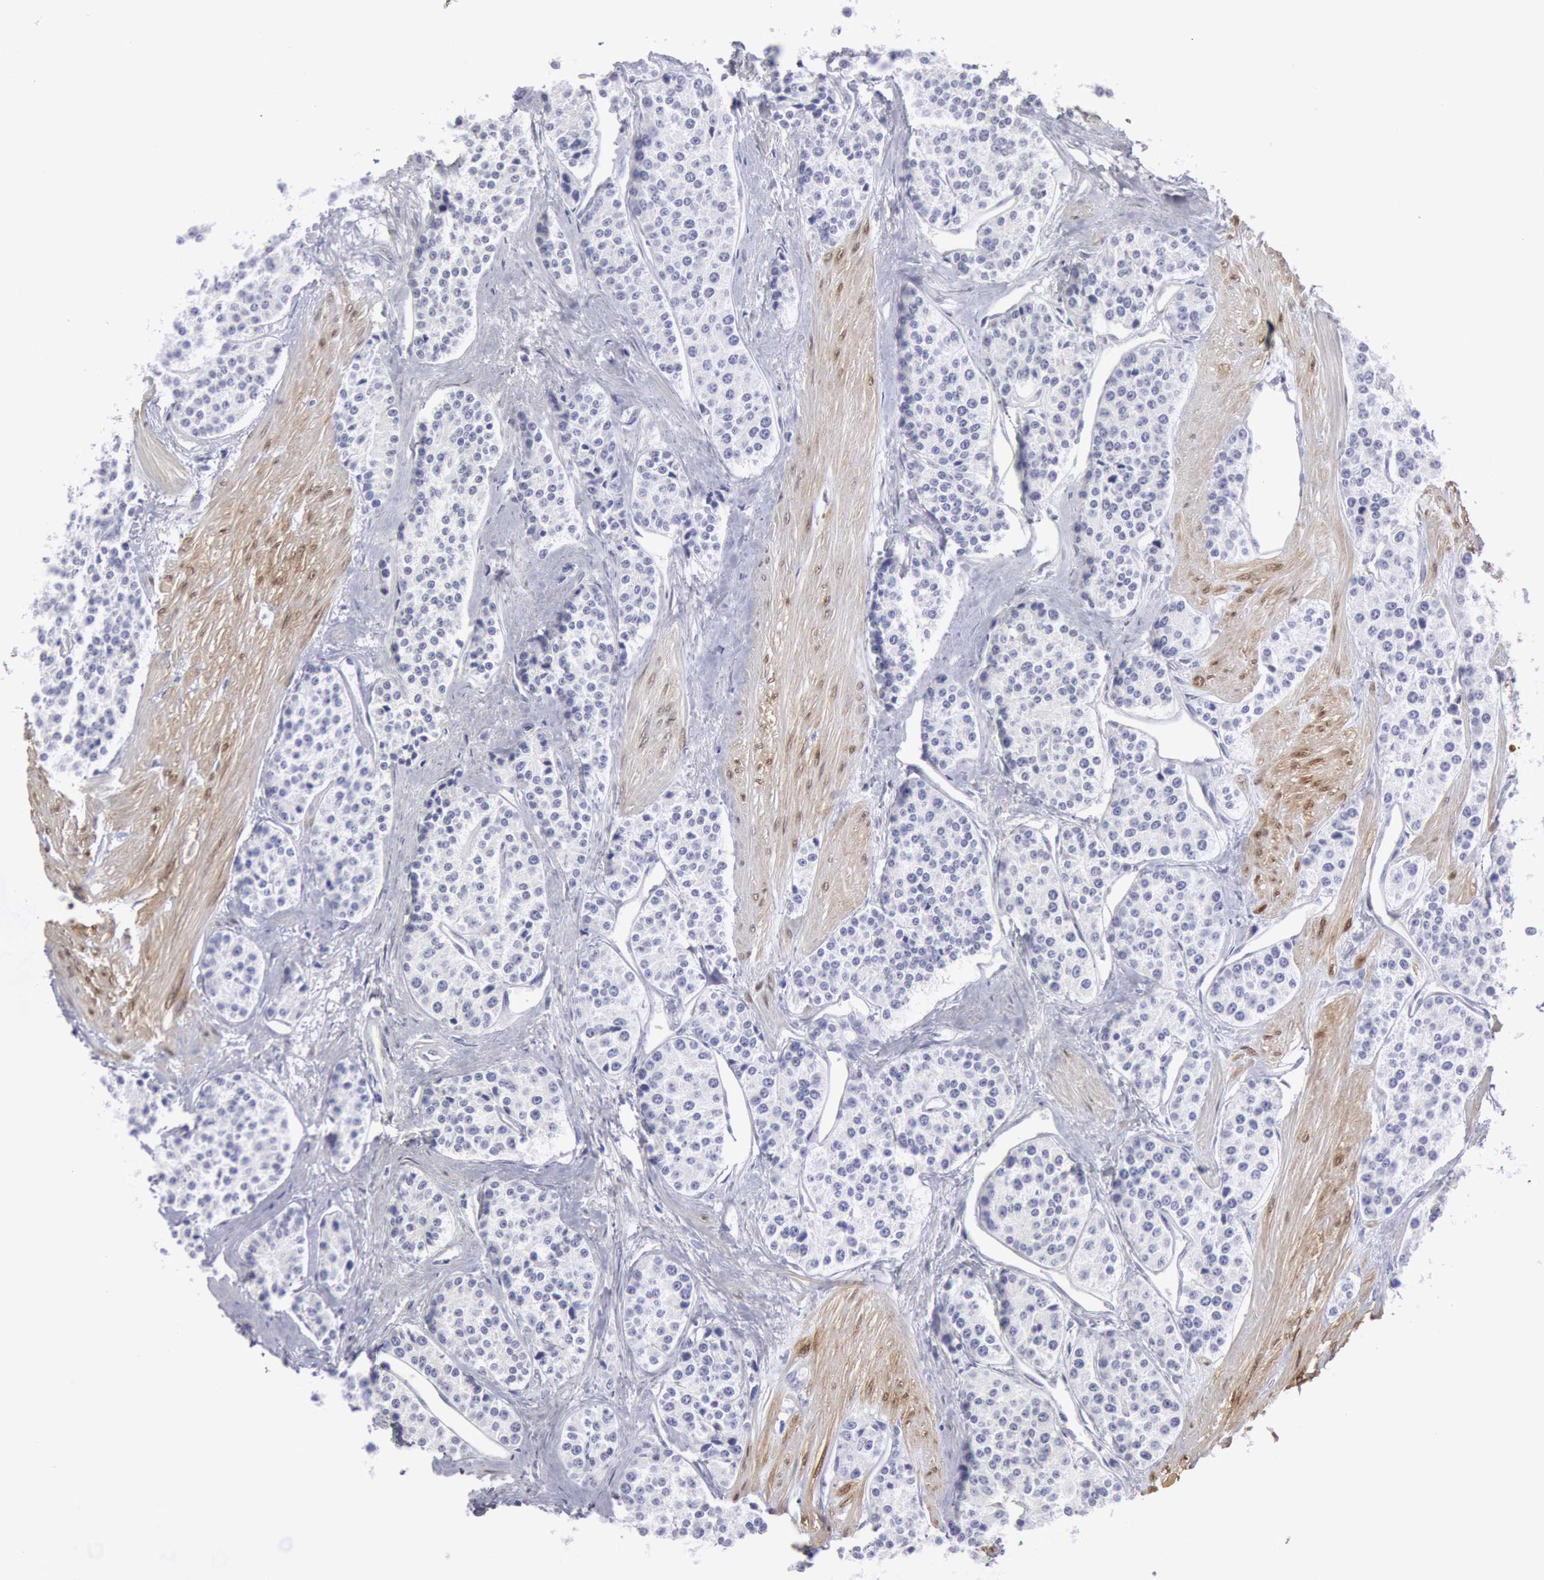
{"staining": {"intensity": "negative", "quantity": "none", "location": "none"}, "tissue": "carcinoid", "cell_type": "Tumor cells", "image_type": "cancer", "snomed": [{"axis": "morphology", "description": "Carcinoid, malignant, NOS"}, {"axis": "topography", "description": "Stomach"}], "caption": "Tumor cells are negative for brown protein staining in carcinoid. (Stains: DAB (3,3'-diaminobenzidine) immunohistochemistry (IHC) with hematoxylin counter stain, Microscopy: brightfield microscopy at high magnification).", "gene": "FHL1", "patient": {"sex": "female", "age": 76}}